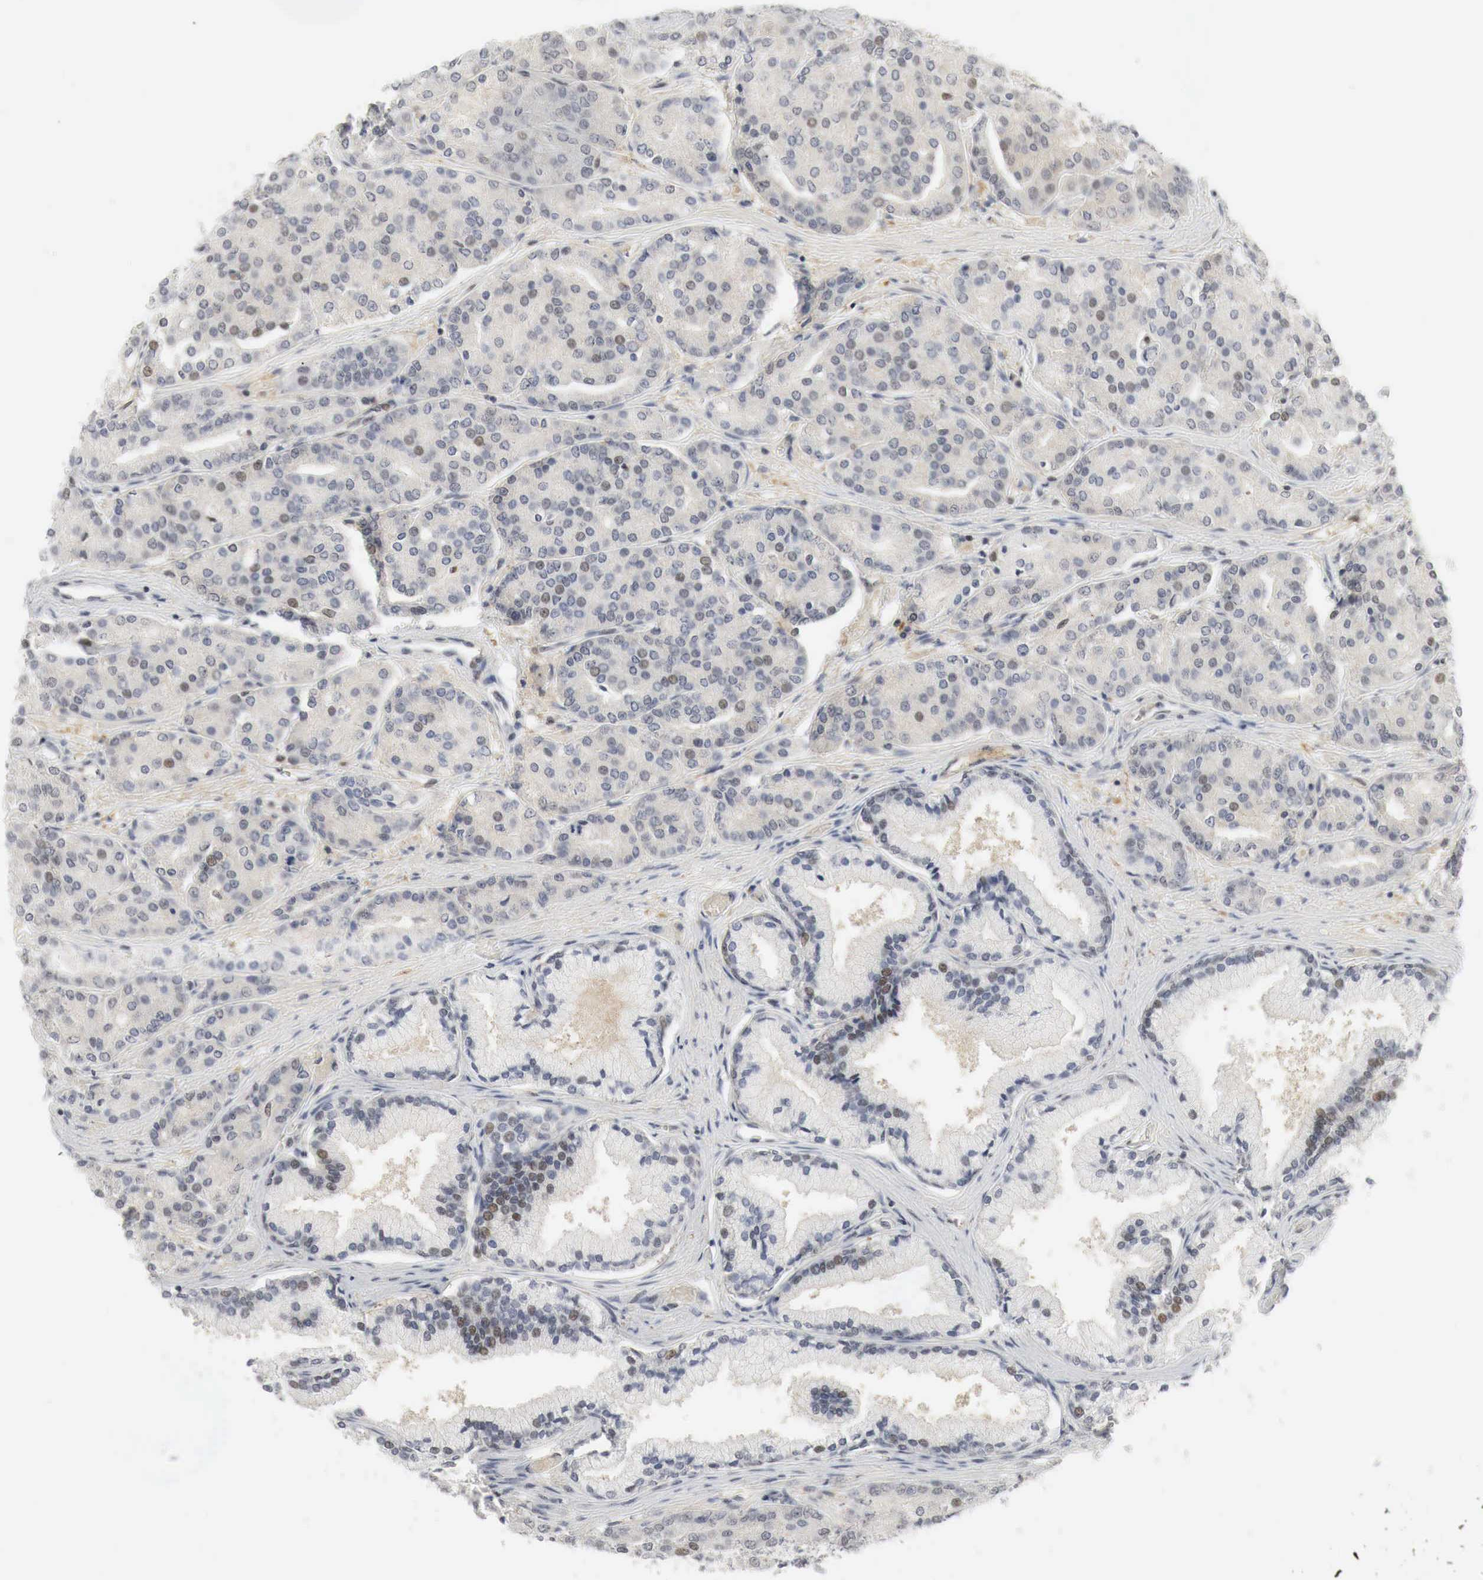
{"staining": {"intensity": "moderate", "quantity": "25%-75%", "location": "cytoplasmic/membranous,nuclear"}, "tissue": "prostate cancer", "cell_type": "Tumor cells", "image_type": "cancer", "snomed": [{"axis": "morphology", "description": "Adenocarcinoma, High grade"}, {"axis": "topography", "description": "Prostate"}], "caption": "A micrograph of adenocarcinoma (high-grade) (prostate) stained for a protein demonstrates moderate cytoplasmic/membranous and nuclear brown staining in tumor cells. The staining was performed using DAB to visualize the protein expression in brown, while the nuclei were stained in blue with hematoxylin (Magnification: 20x).", "gene": "MYC", "patient": {"sex": "male", "age": 64}}